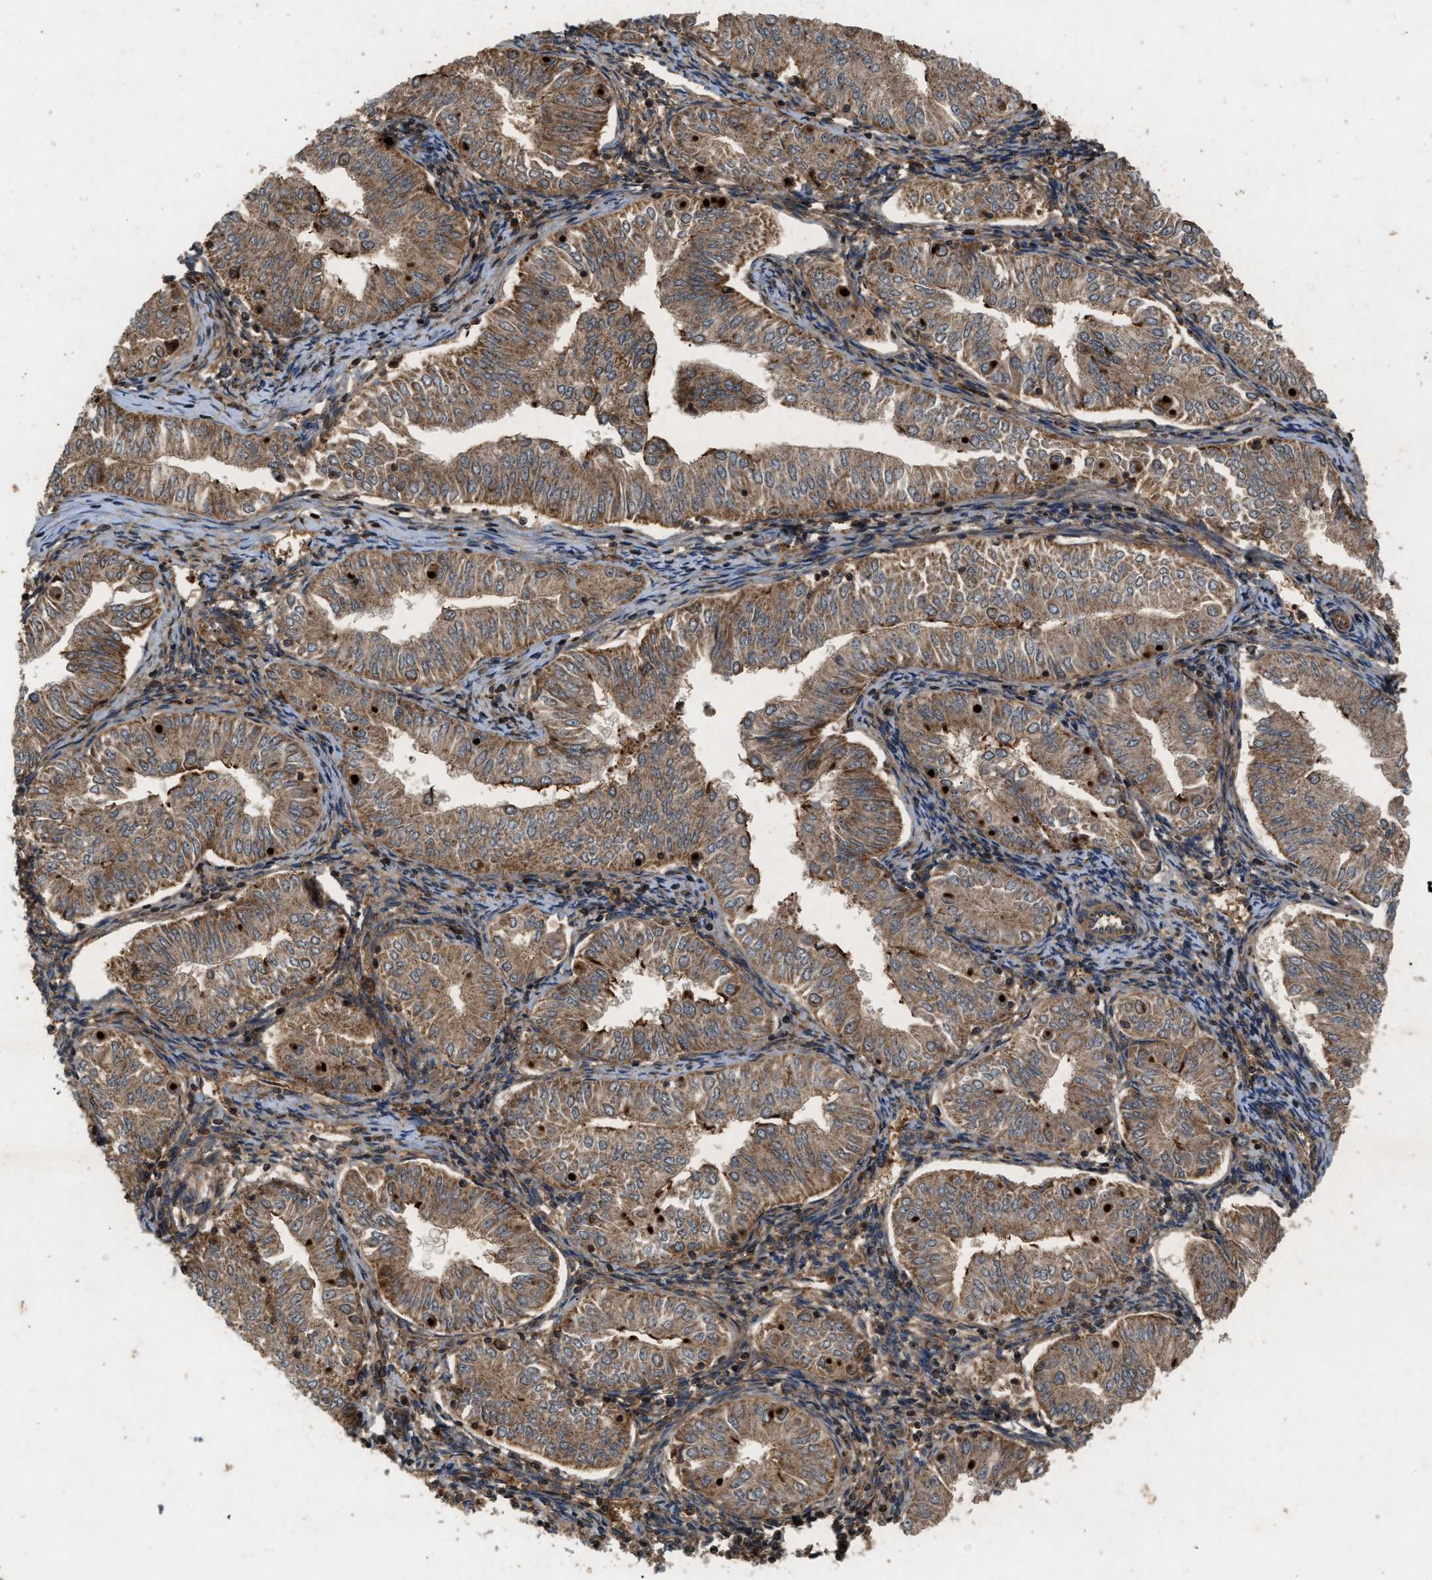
{"staining": {"intensity": "moderate", "quantity": ">75%", "location": "cytoplasmic/membranous"}, "tissue": "endometrial cancer", "cell_type": "Tumor cells", "image_type": "cancer", "snomed": [{"axis": "morphology", "description": "Normal tissue, NOS"}, {"axis": "morphology", "description": "Adenocarcinoma, NOS"}, {"axis": "topography", "description": "Endometrium"}], "caption": "Immunohistochemistry (IHC) photomicrograph of neoplastic tissue: human endometrial cancer (adenocarcinoma) stained using IHC shows medium levels of moderate protein expression localized specifically in the cytoplasmic/membranous of tumor cells, appearing as a cytoplasmic/membranous brown color.", "gene": "GNB4", "patient": {"sex": "female", "age": 53}}